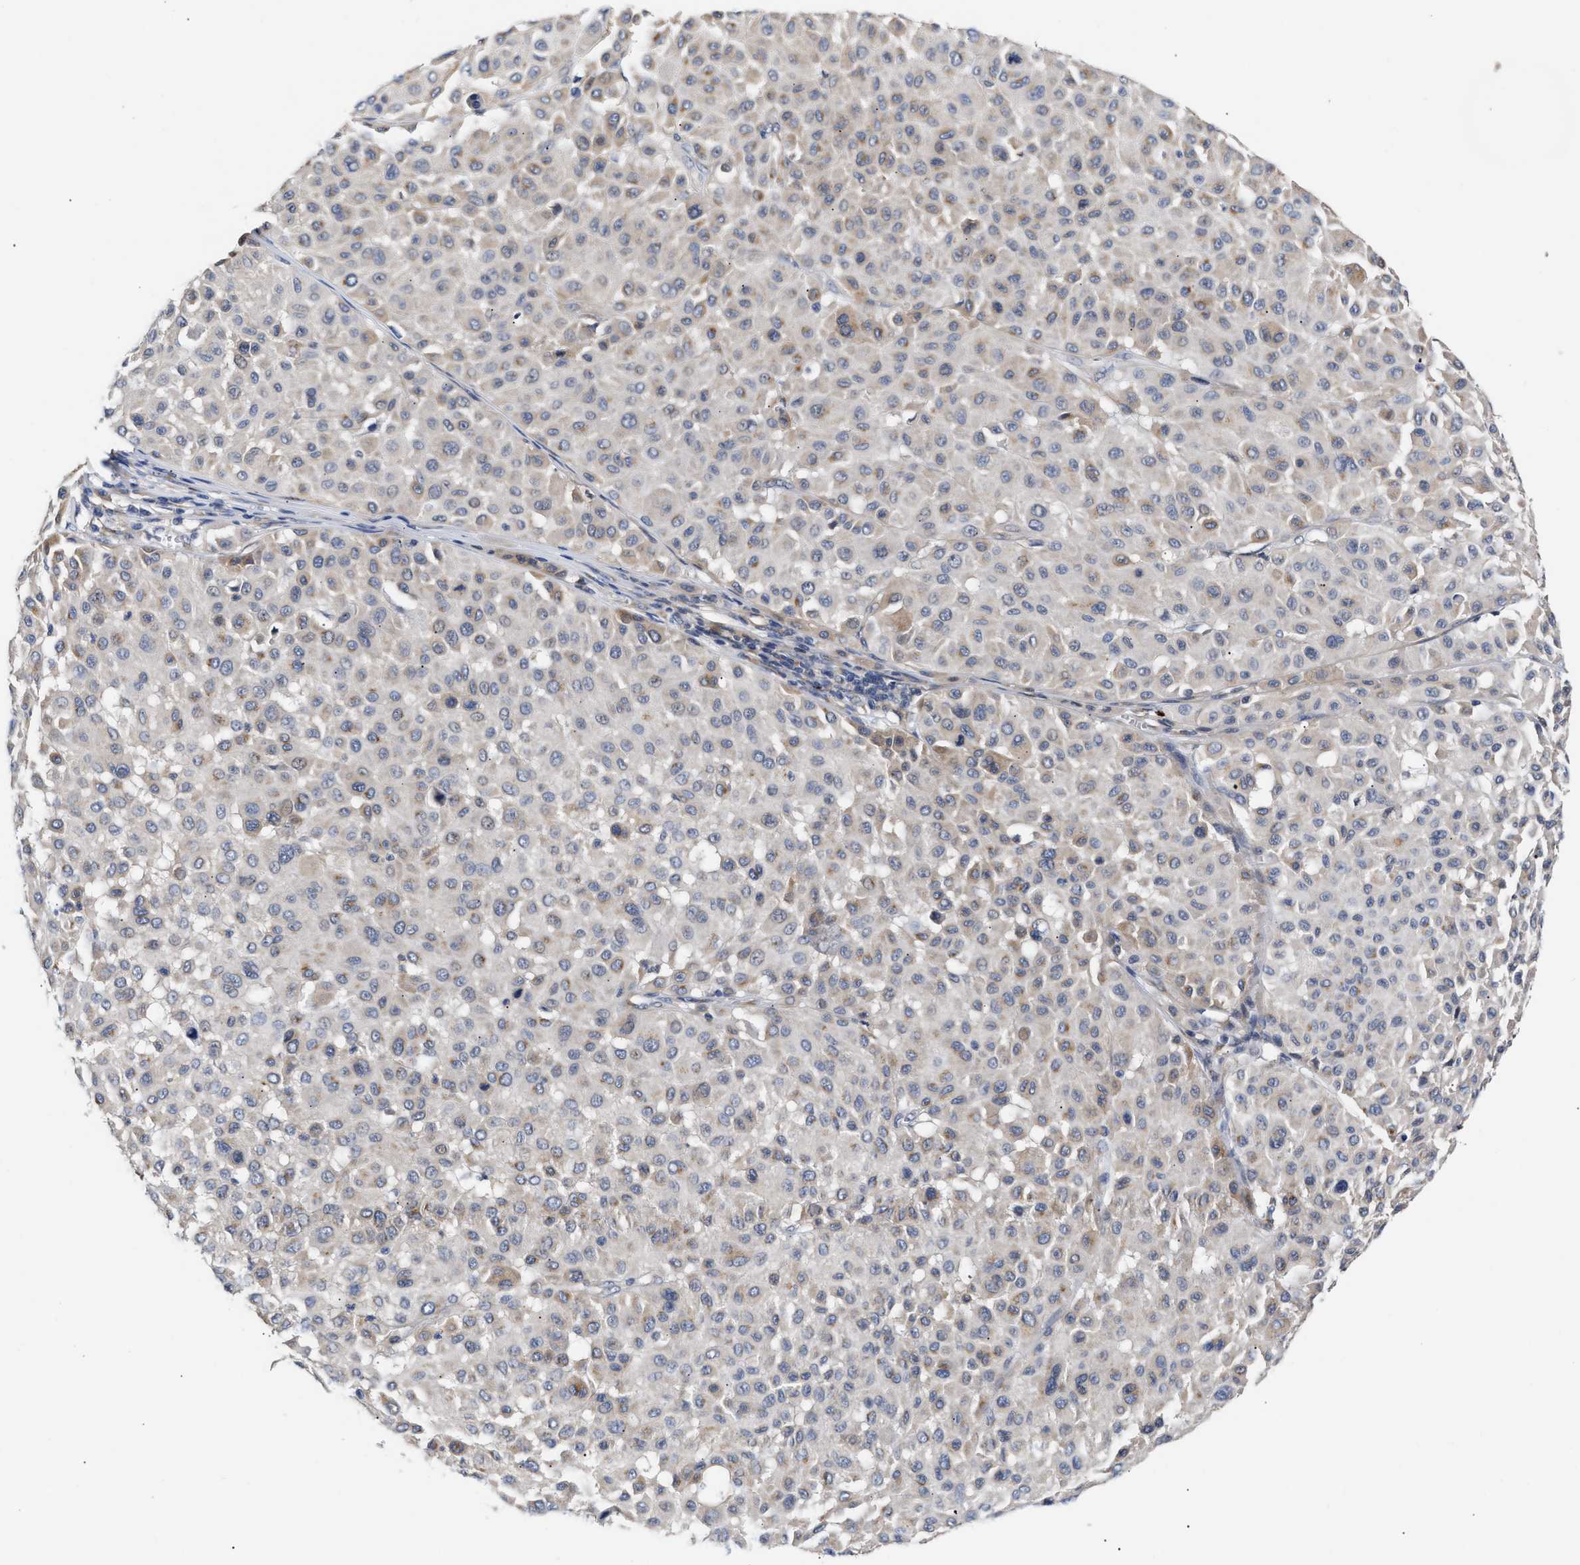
{"staining": {"intensity": "weak", "quantity": "<25%", "location": "cytoplasmic/membranous"}, "tissue": "melanoma", "cell_type": "Tumor cells", "image_type": "cancer", "snomed": [{"axis": "morphology", "description": "Malignant melanoma, Metastatic site"}, {"axis": "topography", "description": "Soft tissue"}], "caption": "Immunohistochemistry histopathology image of neoplastic tissue: melanoma stained with DAB reveals no significant protein positivity in tumor cells. Brightfield microscopy of immunohistochemistry stained with DAB (brown) and hematoxylin (blue), captured at high magnification.", "gene": "CCDC146", "patient": {"sex": "male", "age": 41}}